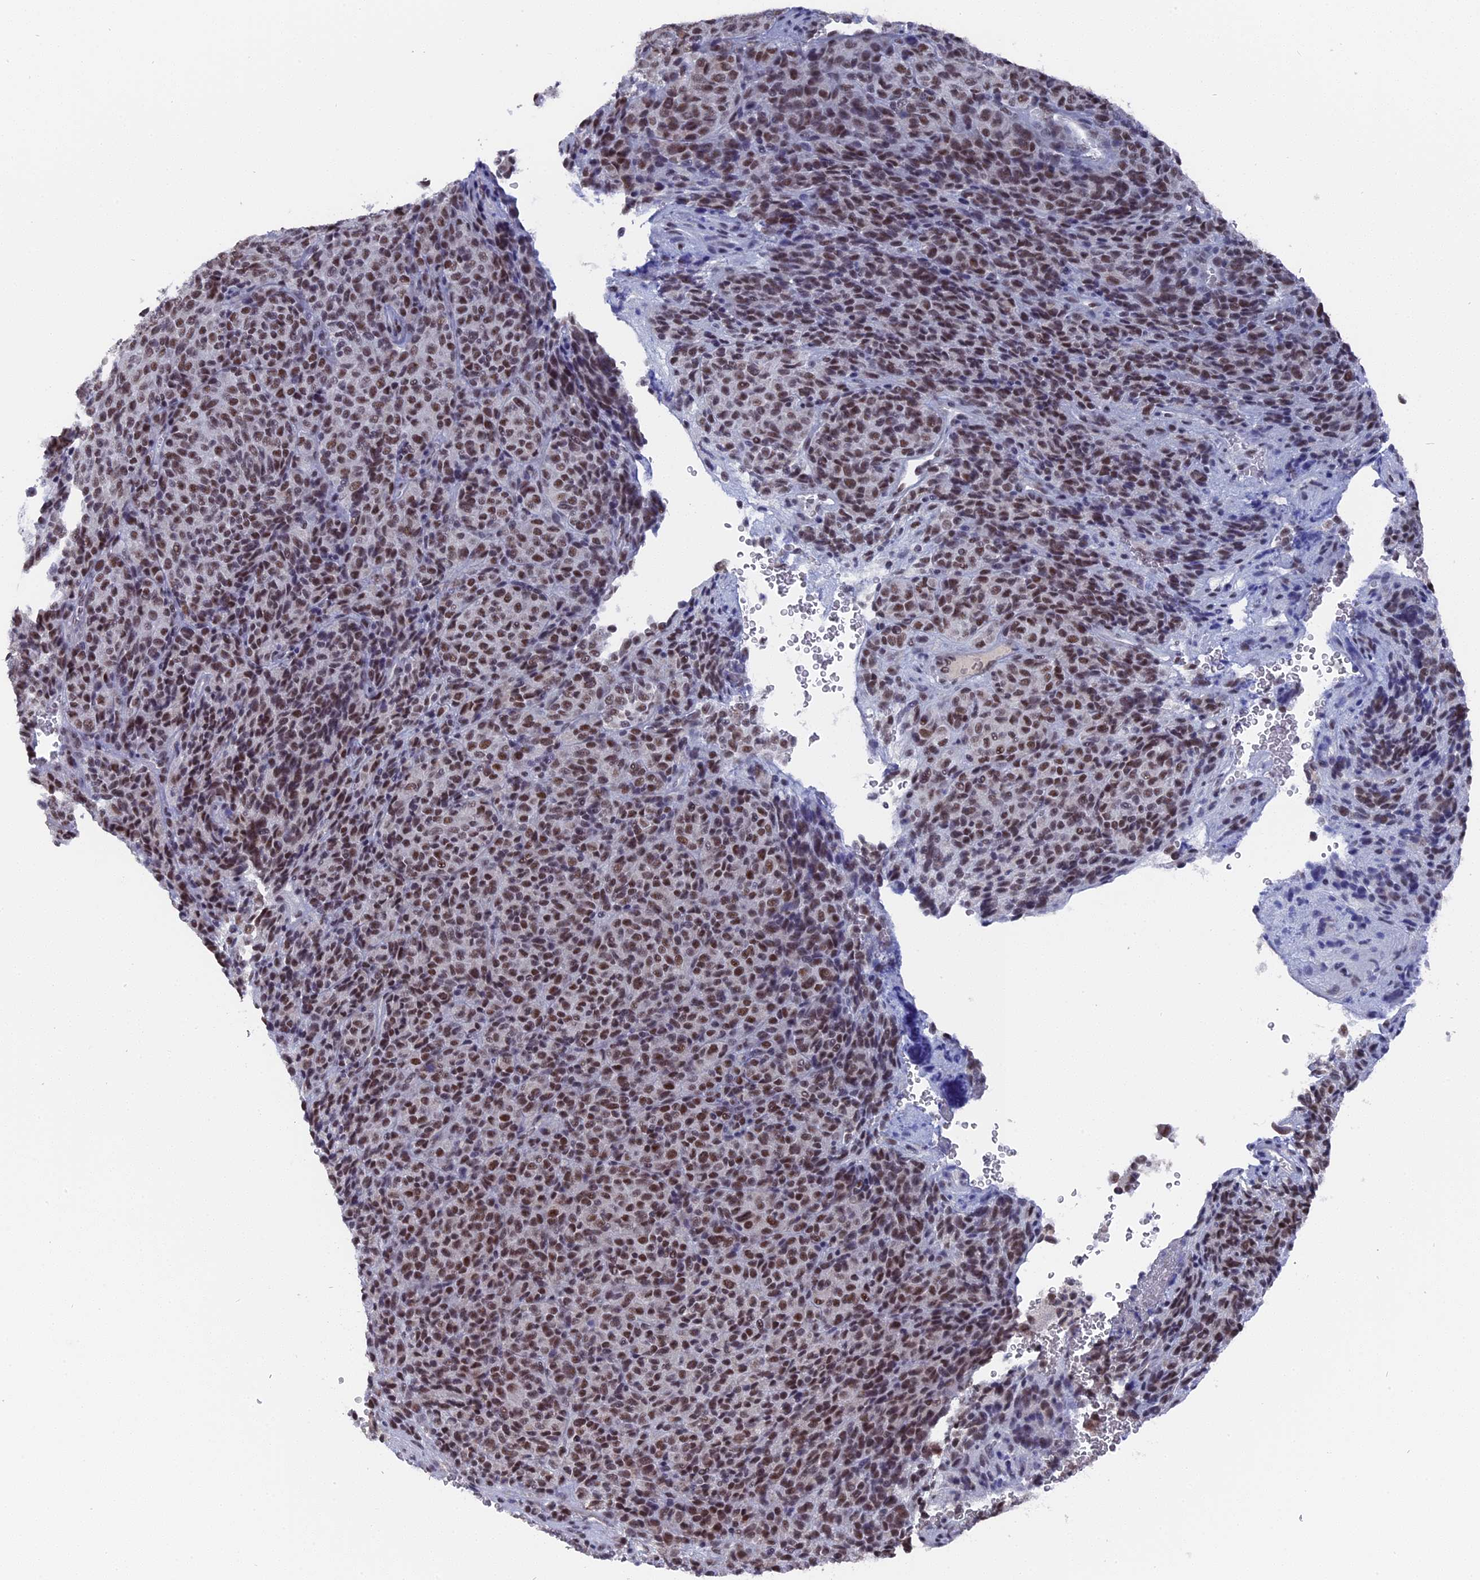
{"staining": {"intensity": "moderate", "quantity": ">75%", "location": "nuclear"}, "tissue": "melanoma", "cell_type": "Tumor cells", "image_type": "cancer", "snomed": [{"axis": "morphology", "description": "Malignant melanoma, Metastatic site"}, {"axis": "topography", "description": "Brain"}], "caption": "Tumor cells exhibit moderate nuclear expression in approximately >75% of cells in malignant melanoma (metastatic site).", "gene": "SF3A2", "patient": {"sex": "female", "age": 56}}